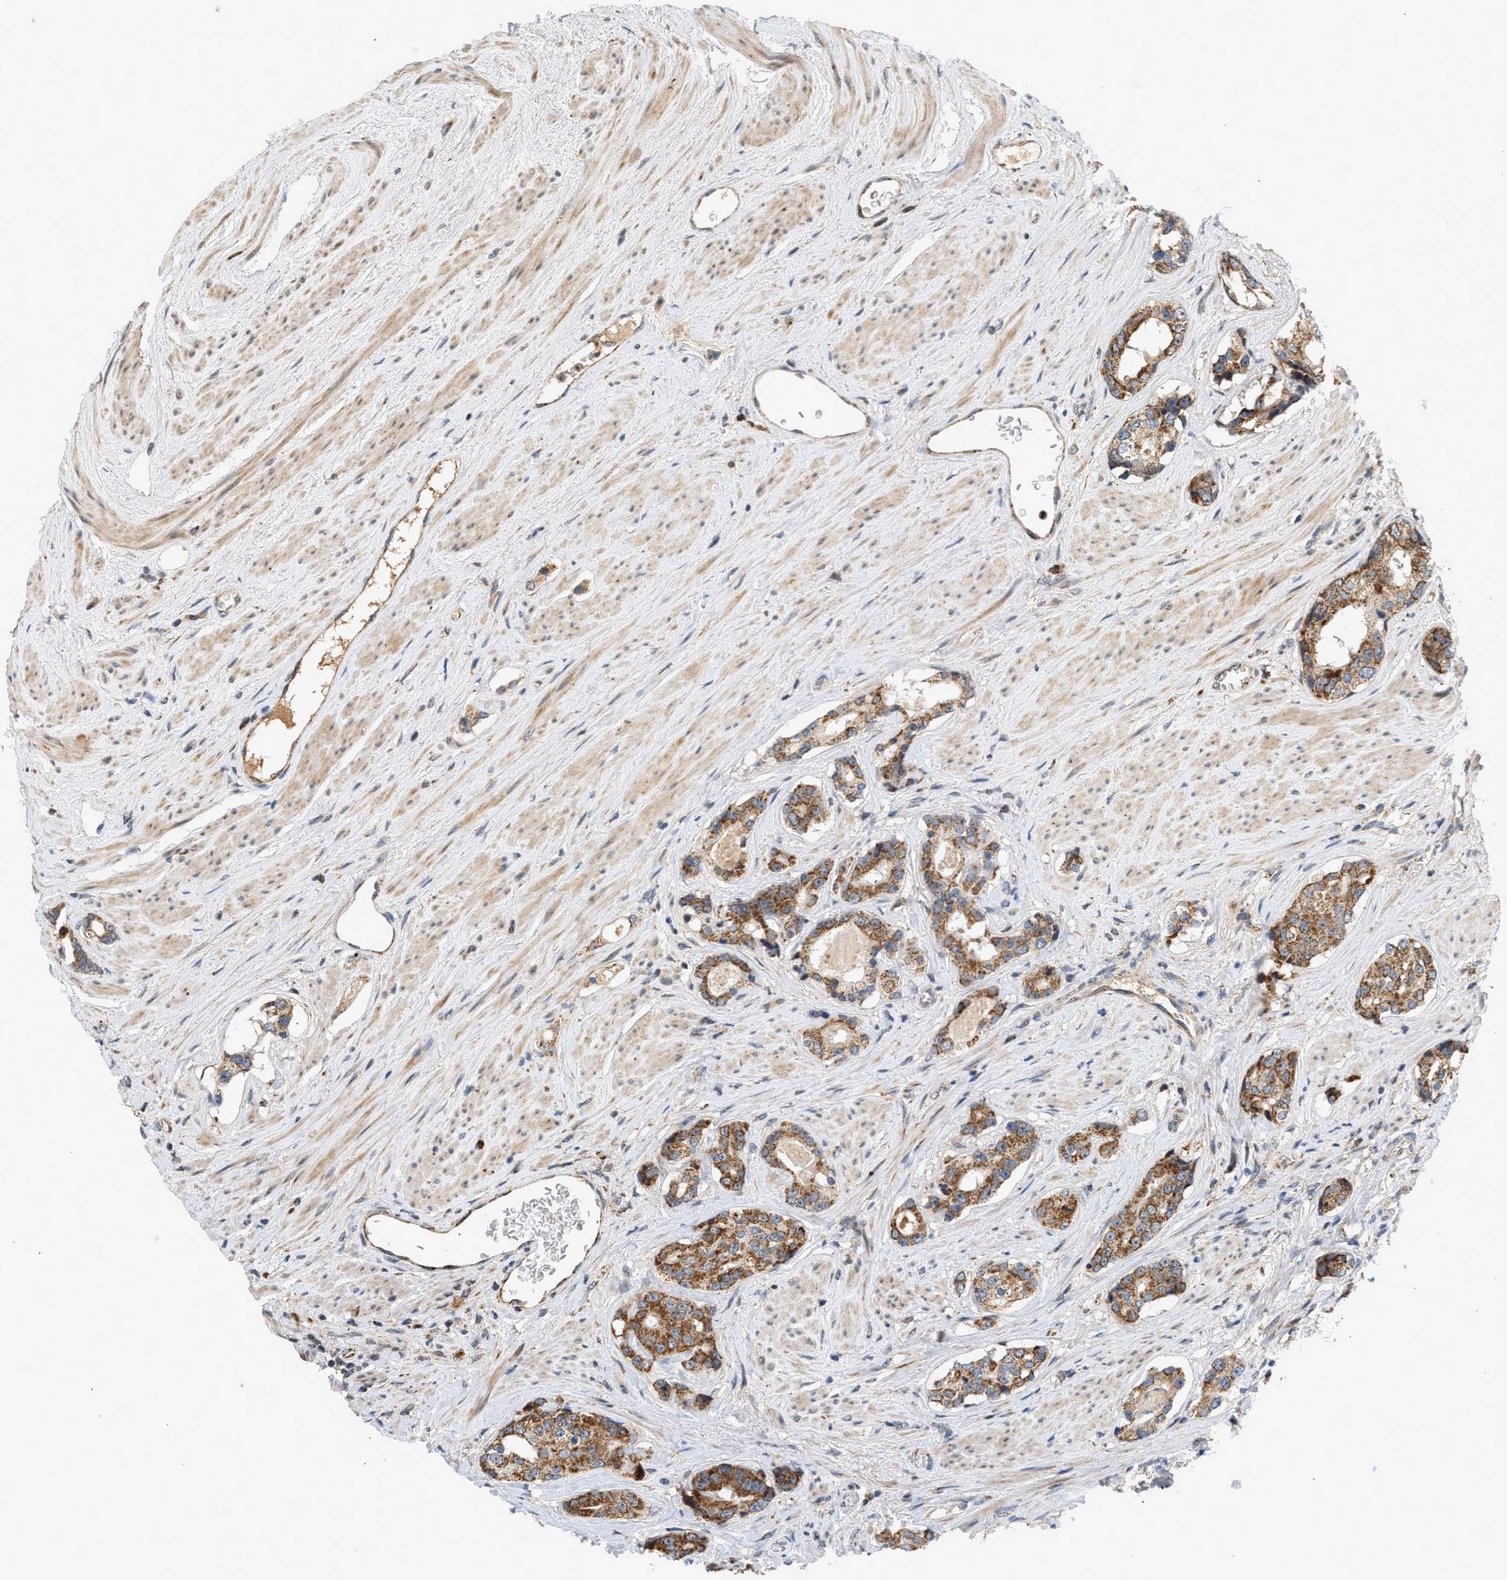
{"staining": {"intensity": "moderate", "quantity": ">75%", "location": "cytoplasmic/membranous"}, "tissue": "prostate cancer", "cell_type": "Tumor cells", "image_type": "cancer", "snomed": [{"axis": "morphology", "description": "Adenocarcinoma, High grade"}, {"axis": "topography", "description": "Prostate"}], "caption": "Immunohistochemistry (IHC) of adenocarcinoma (high-grade) (prostate) demonstrates medium levels of moderate cytoplasmic/membranous staining in approximately >75% of tumor cells.", "gene": "MCU", "patient": {"sex": "male", "age": 71}}